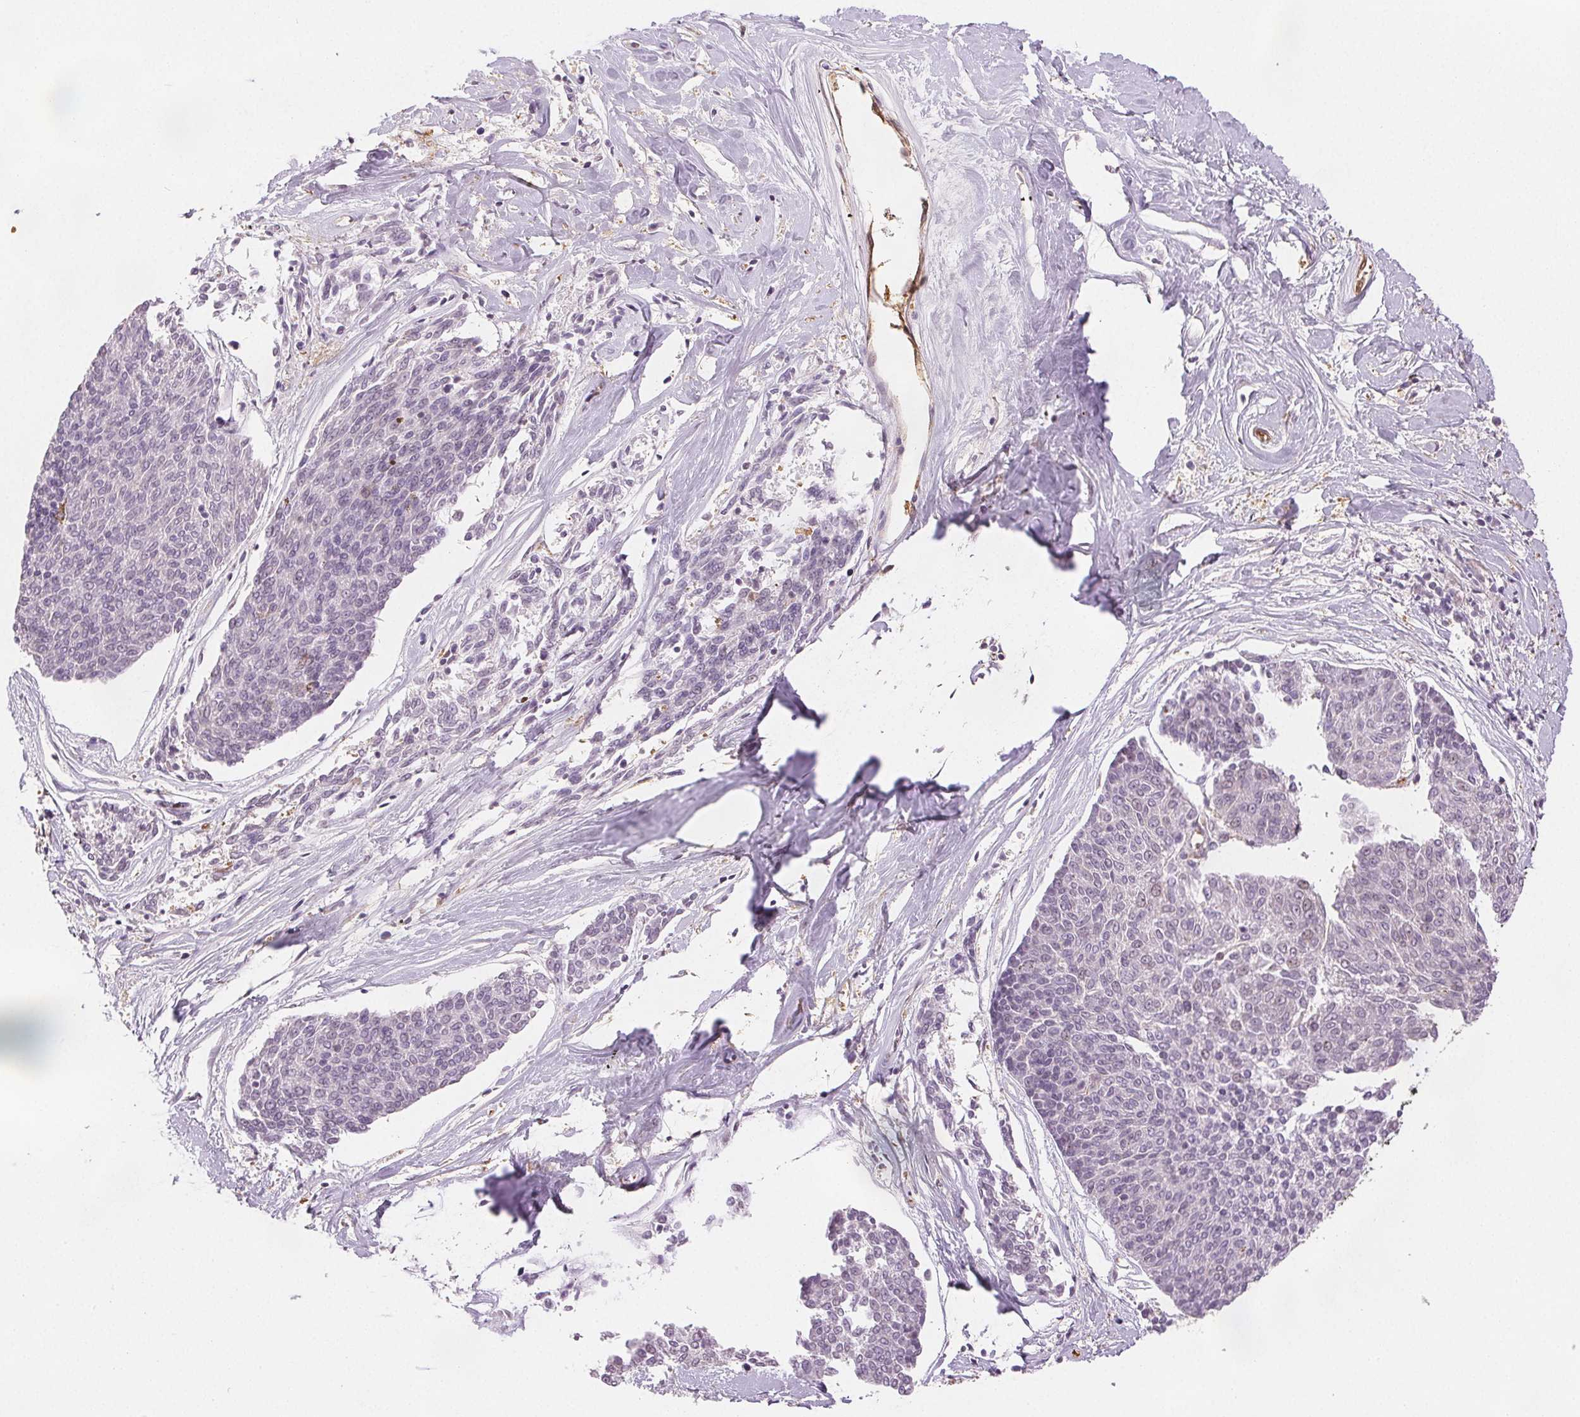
{"staining": {"intensity": "negative", "quantity": "none", "location": "none"}, "tissue": "melanoma", "cell_type": "Tumor cells", "image_type": "cancer", "snomed": [{"axis": "morphology", "description": "Malignant melanoma, NOS"}, {"axis": "topography", "description": "Skin"}], "caption": "An immunohistochemistry (IHC) histopathology image of melanoma is shown. There is no staining in tumor cells of melanoma. (DAB immunohistochemistry (IHC) with hematoxylin counter stain).", "gene": "DIAPH2", "patient": {"sex": "female", "age": 72}}